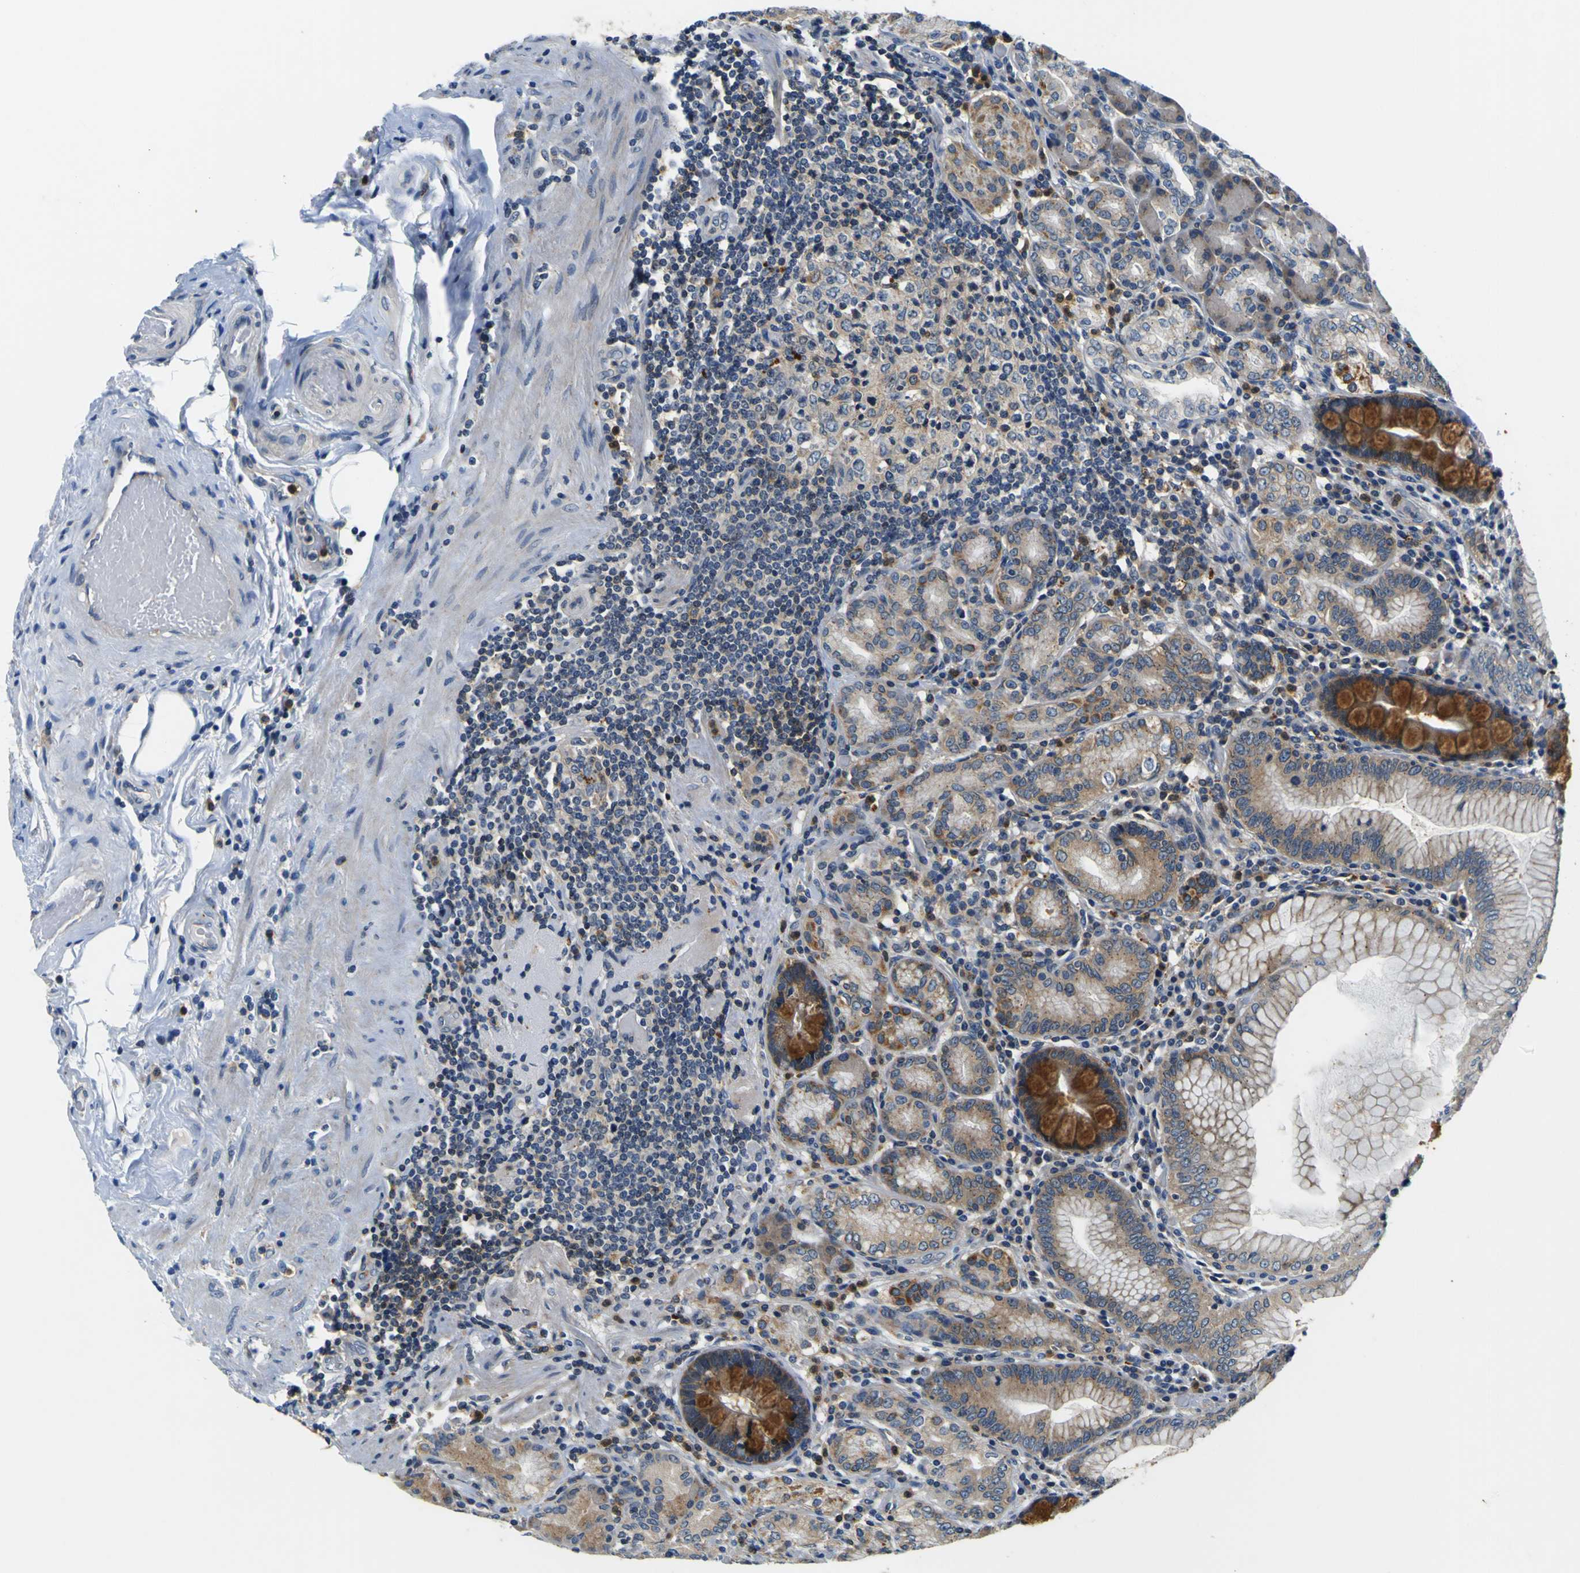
{"staining": {"intensity": "moderate", "quantity": ">75%", "location": "cytoplasmic/membranous"}, "tissue": "stomach", "cell_type": "Glandular cells", "image_type": "normal", "snomed": [{"axis": "morphology", "description": "Normal tissue, NOS"}, {"axis": "topography", "description": "Stomach, lower"}], "caption": "Glandular cells reveal medium levels of moderate cytoplasmic/membranous staining in about >75% of cells in benign human stomach. The staining was performed using DAB, with brown indicating positive protein expression. Nuclei are stained blue with hematoxylin.", "gene": "TNIK", "patient": {"sex": "female", "age": 76}}